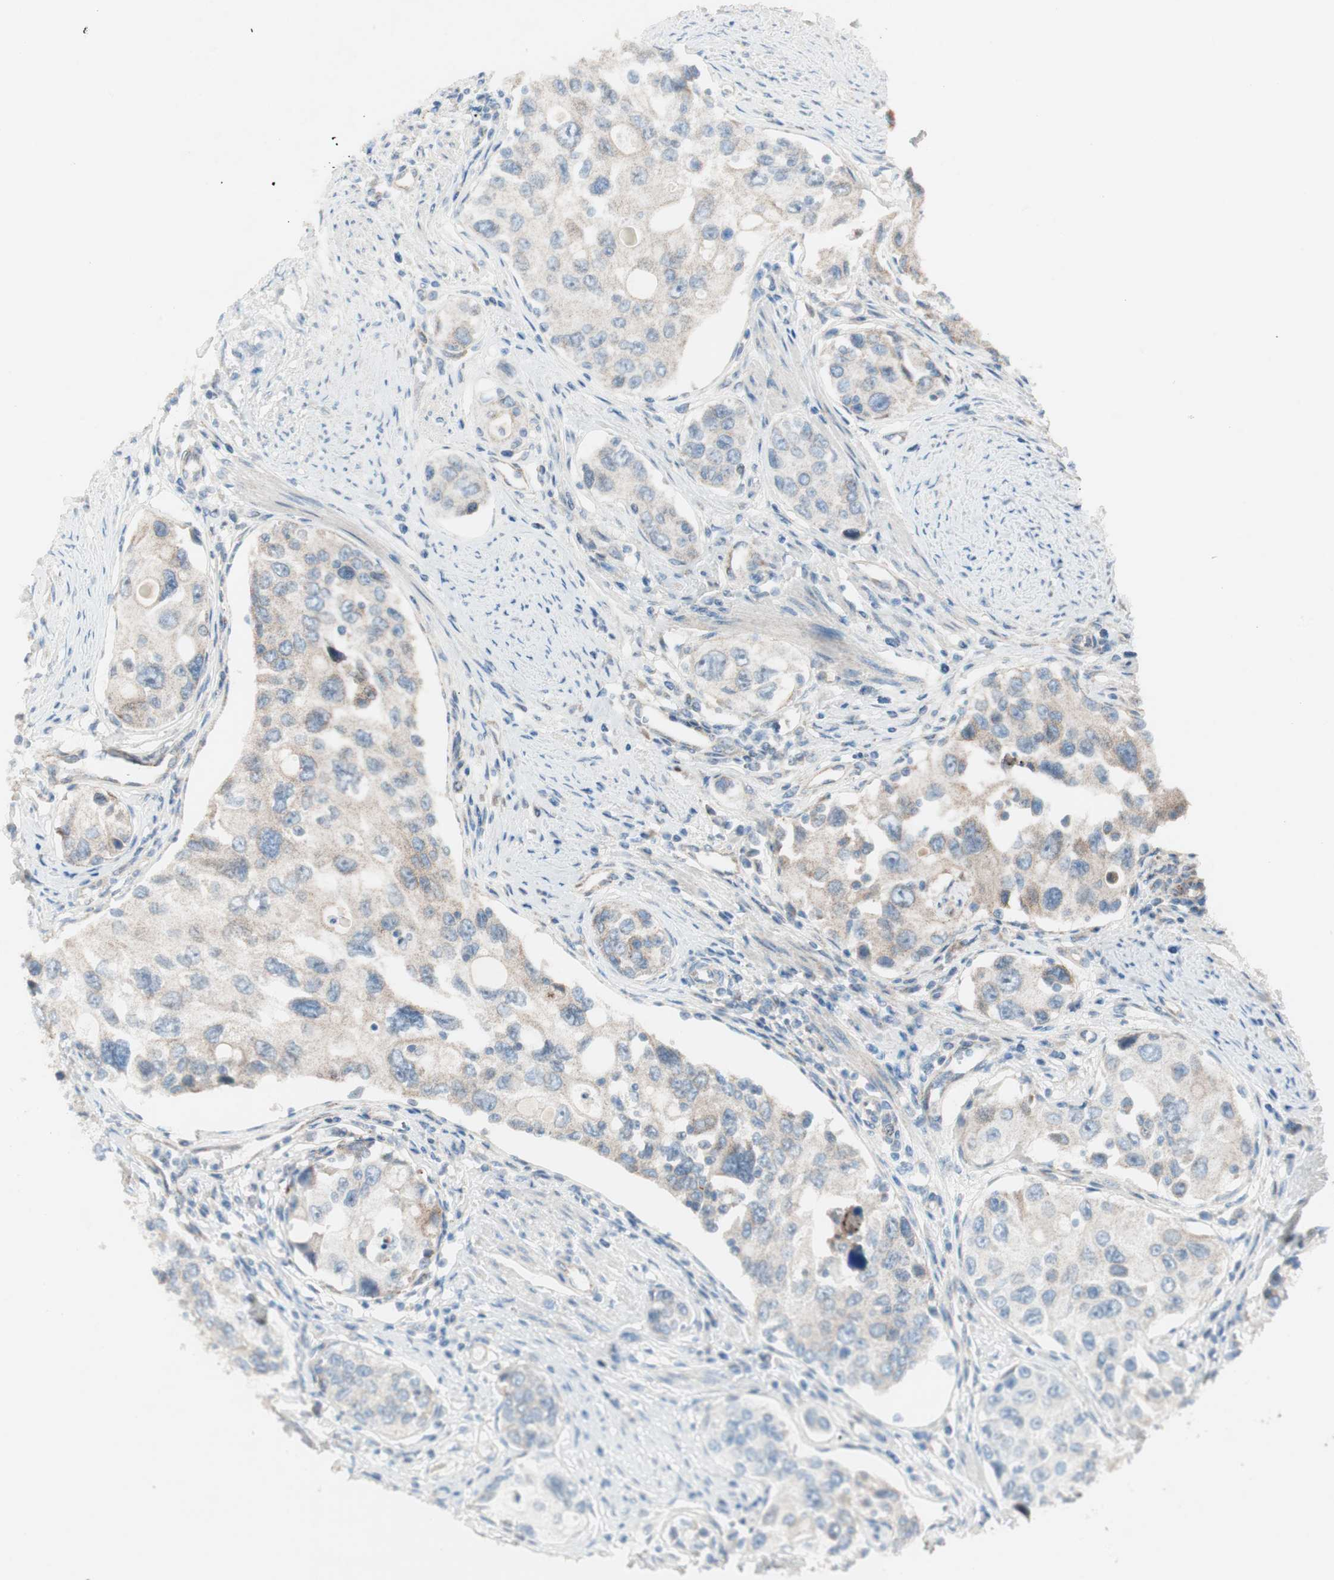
{"staining": {"intensity": "weak", "quantity": ">75%", "location": "cytoplasmic/membranous"}, "tissue": "urothelial cancer", "cell_type": "Tumor cells", "image_type": "cancer", "snomed": [{"axis": "morphology", "description": "Urothelial carcinoma, High grade"}, {"axis": "topography", "description": "Urinary bladder"}], "caption": "High-grade urothelial carcinoma stained with immunohistochemistry exhibits weak cytoplasmic/membranous positivity in approximately >75% of tumor cells. (brown staining indicates protein expression, while blue staining denotes nuclei).", "gene": "CCL14", "patient": {"sex": "female", "age": 56}}